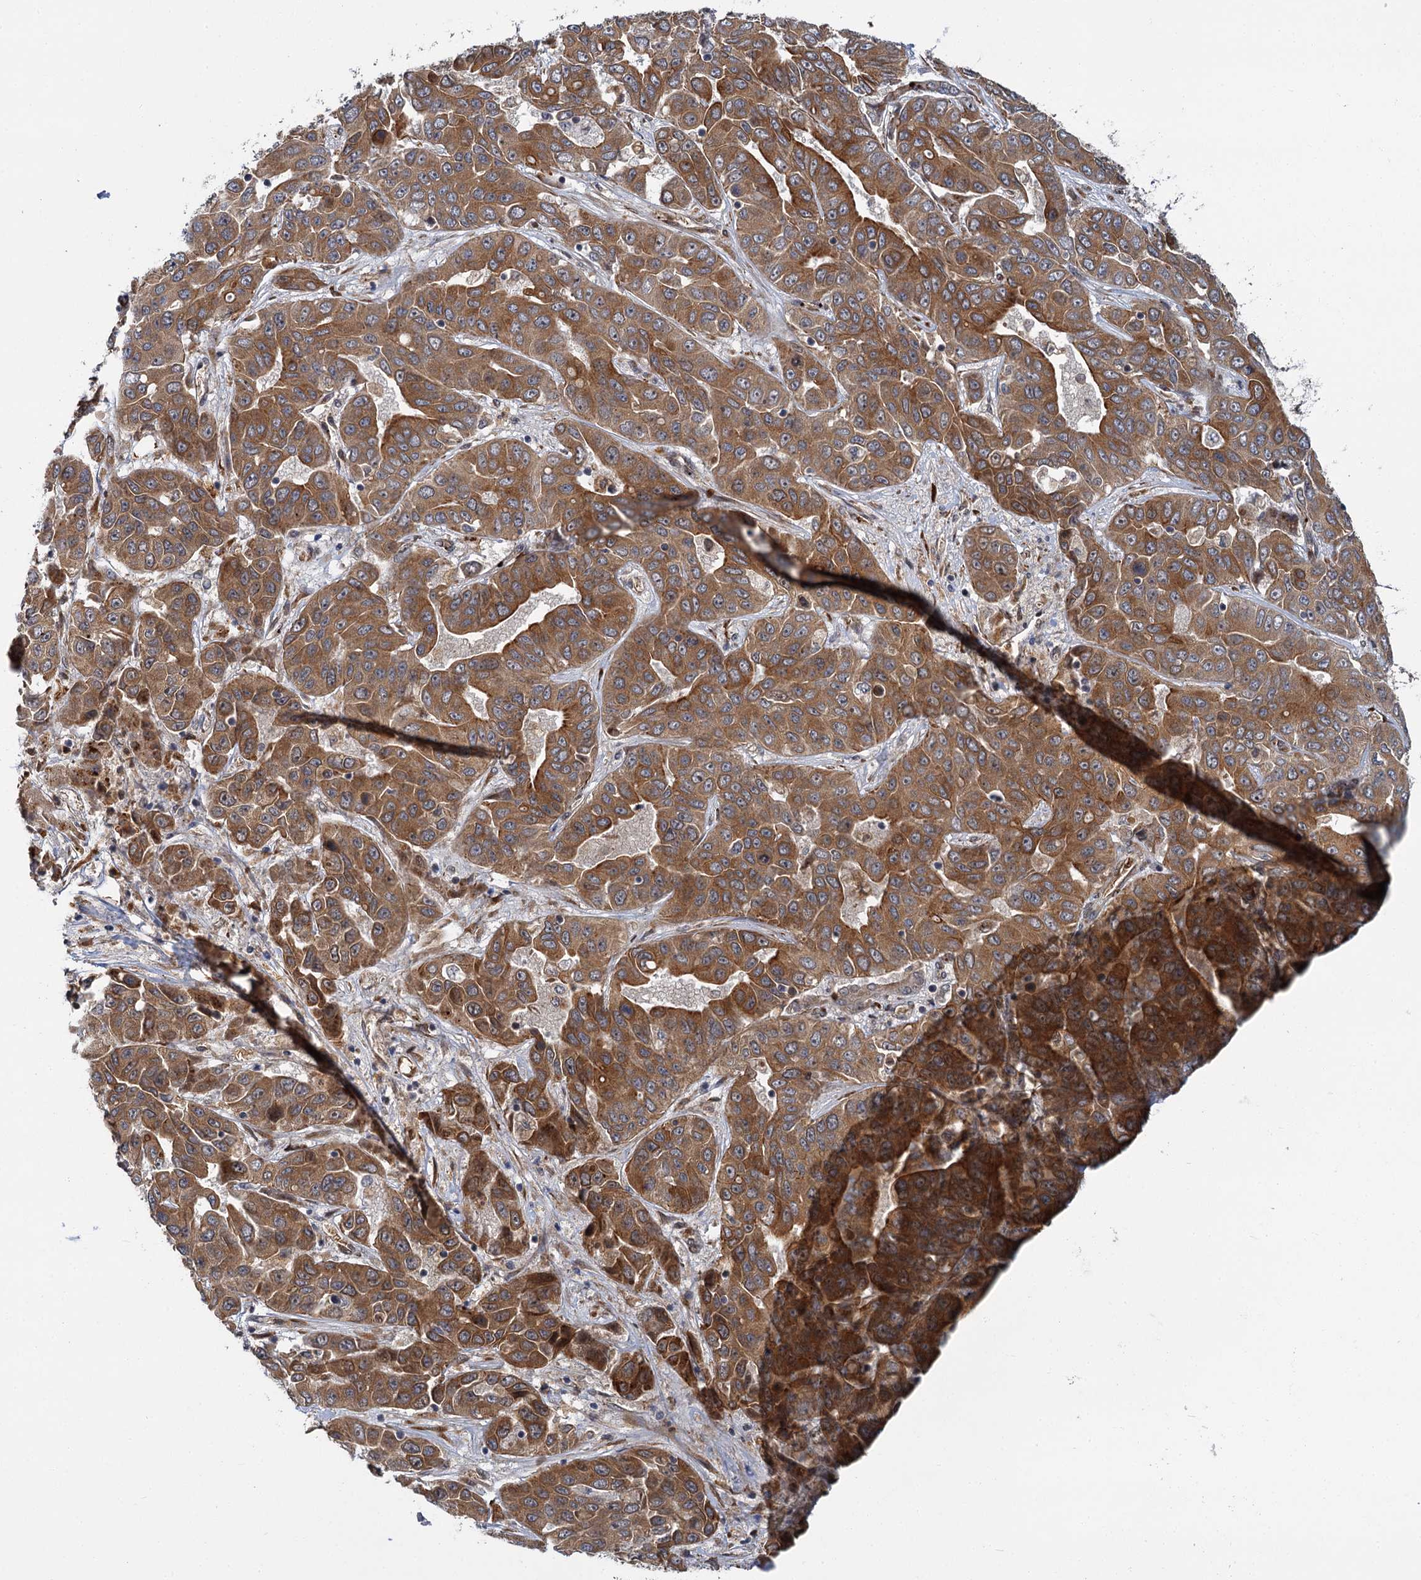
{"staining": {"intensity": "moderate", "quantity": ">75%", "location": "cytoplasmic/membranous"}, "tissue": "liver cancer", "cell_type": "Tumor cells", "image_type": "cancer", "snomed": [{"axis": "morphology", "description": "Cholangiocarcinoma"}, {"axis": "topography", "description": "Liver"}], "caption": "IHC photomicrograph of human liver cancer (cholangiocarcinoma) stained for a protein (brown), which exhibits medium levels of moderate cytoplasmic/membranous positivity in about >75% of tumor cells.", "gene": "APBA2", "patient": {"sex": "female", "age": 52}}